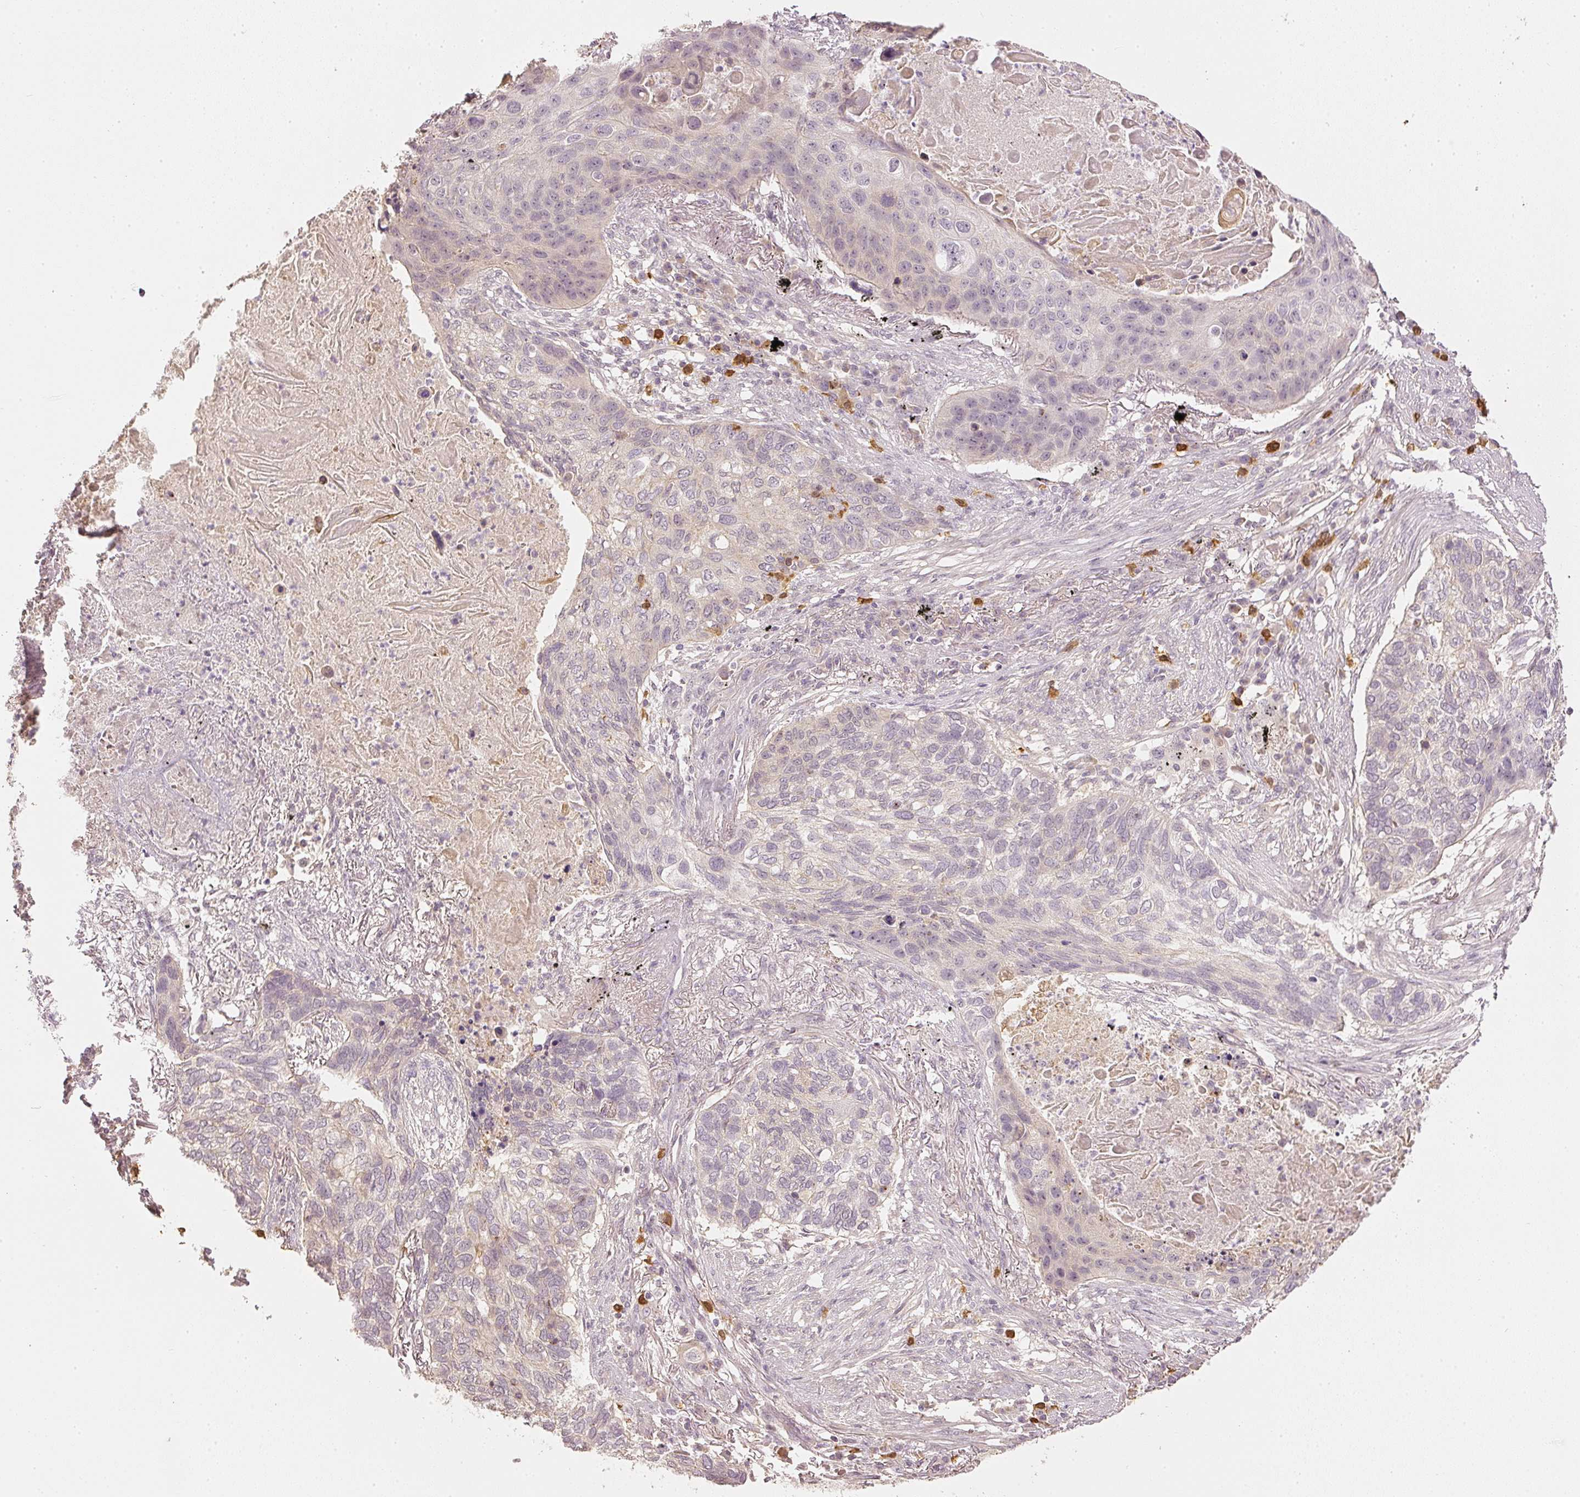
{"staining": {"intensity": "weak", "quantity": "<25%", "location": "cytoplasmic/membranous,nuclear"}, "tissue": "lung cancer", "cell_type": "Tumor cells", "image_type": "cancer", "snomed": [{"axis": "morphology", "description": "Squamous cell carcinoma, NOS"}, {"axis": "topography", "description": "Lung"}], "caption": "Tumor cells show no significant staining in lung cancer (squamous cell carcinoma).", "gene": "GZMA", "patient": {"sex": "female", "age": 63}}